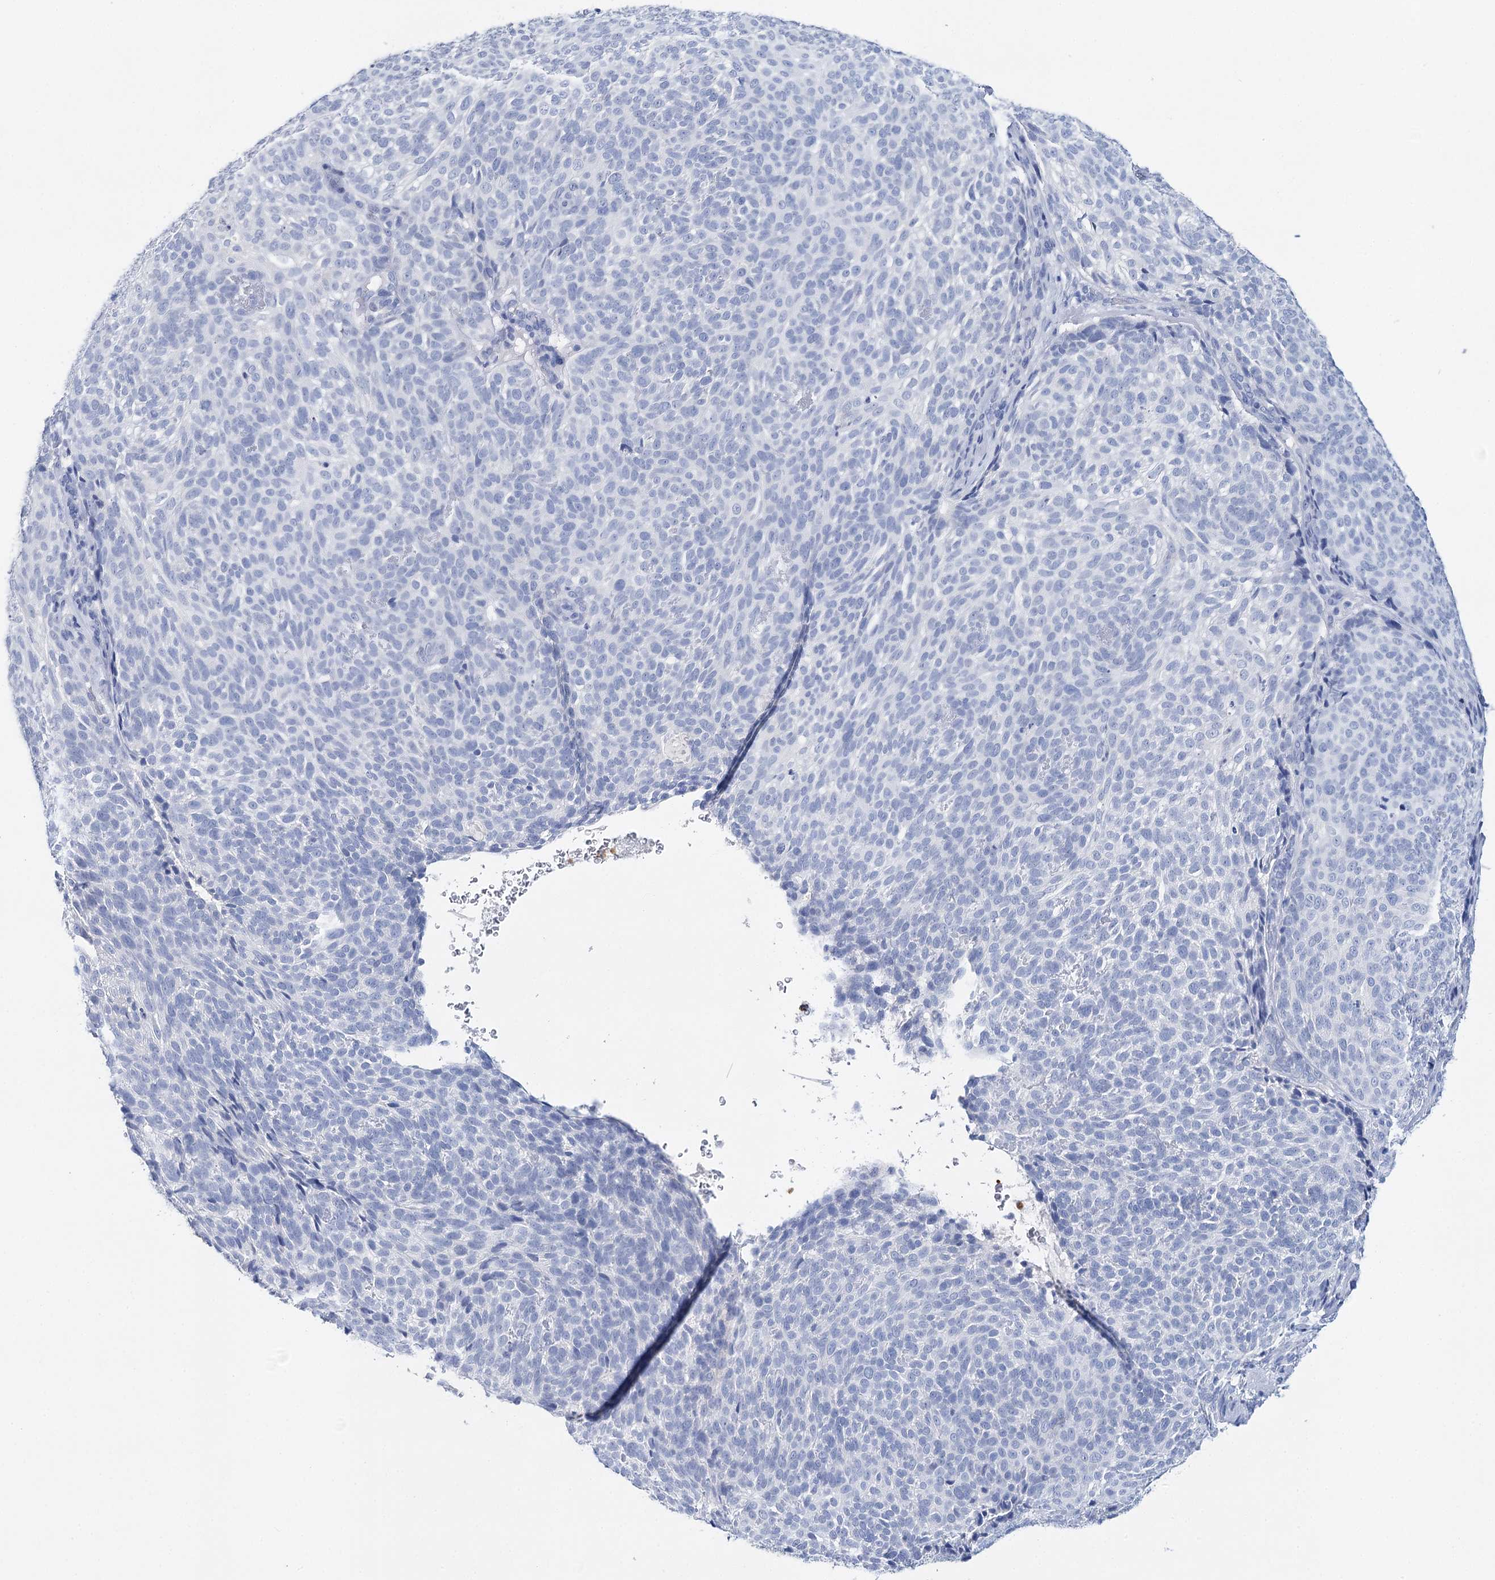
{"staining": {"intensity": "negative", "quantity": "none", "location": "none"}, "tissue": "skin cancer", "cell_type": "Tumor cells", "image_type": "cancer", "snomed": [{"axis": "morphology", "description": "Basal cell carcinoma"}, {"axis": "topography", "description": "Skin"}], "caption": "Skin cancer was stained to show a protein in brown. There is no significant expression in tumor cells.", "gene": "CEACAM8", "patient": {"sex": "male", "age": 85}}